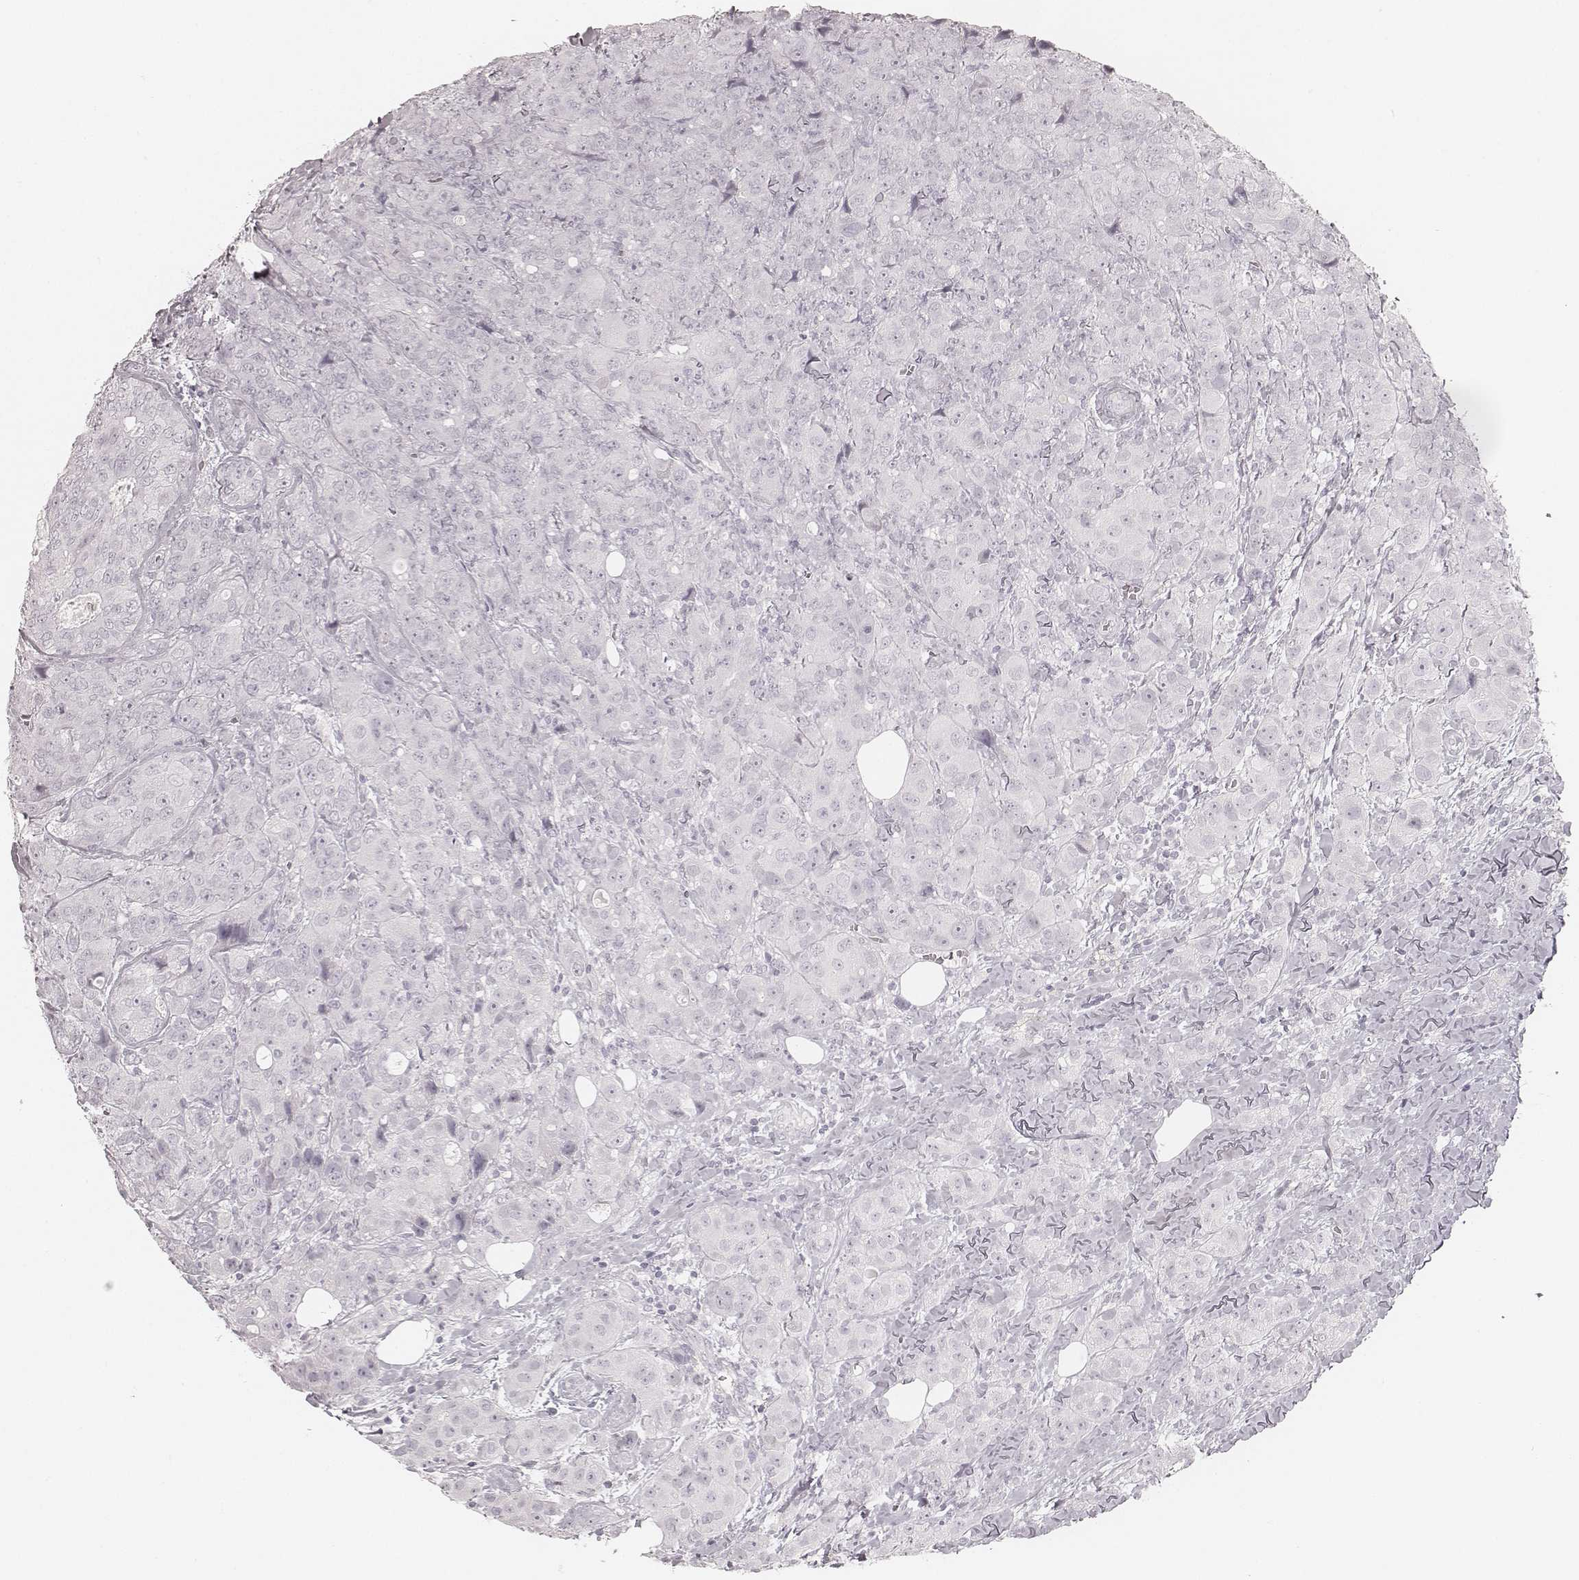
{"staining": {"intensity": "negative", "quantity": "none", "location": "none"}, "tissue": "breast cancer", "cell_type": "Tumor cells", "image_type": "cancer", "snomed": [{"axis": "morphology", "description": "Duct carcinoma"}, {"axis": "topography", "description": "Breast"}], "caption": "Tumor cells are negative for protein expression in human breast cancer (invasive ductal carcinoma).", "gene": "KRT72", "patient": {"sex": "female", "age": 43}}